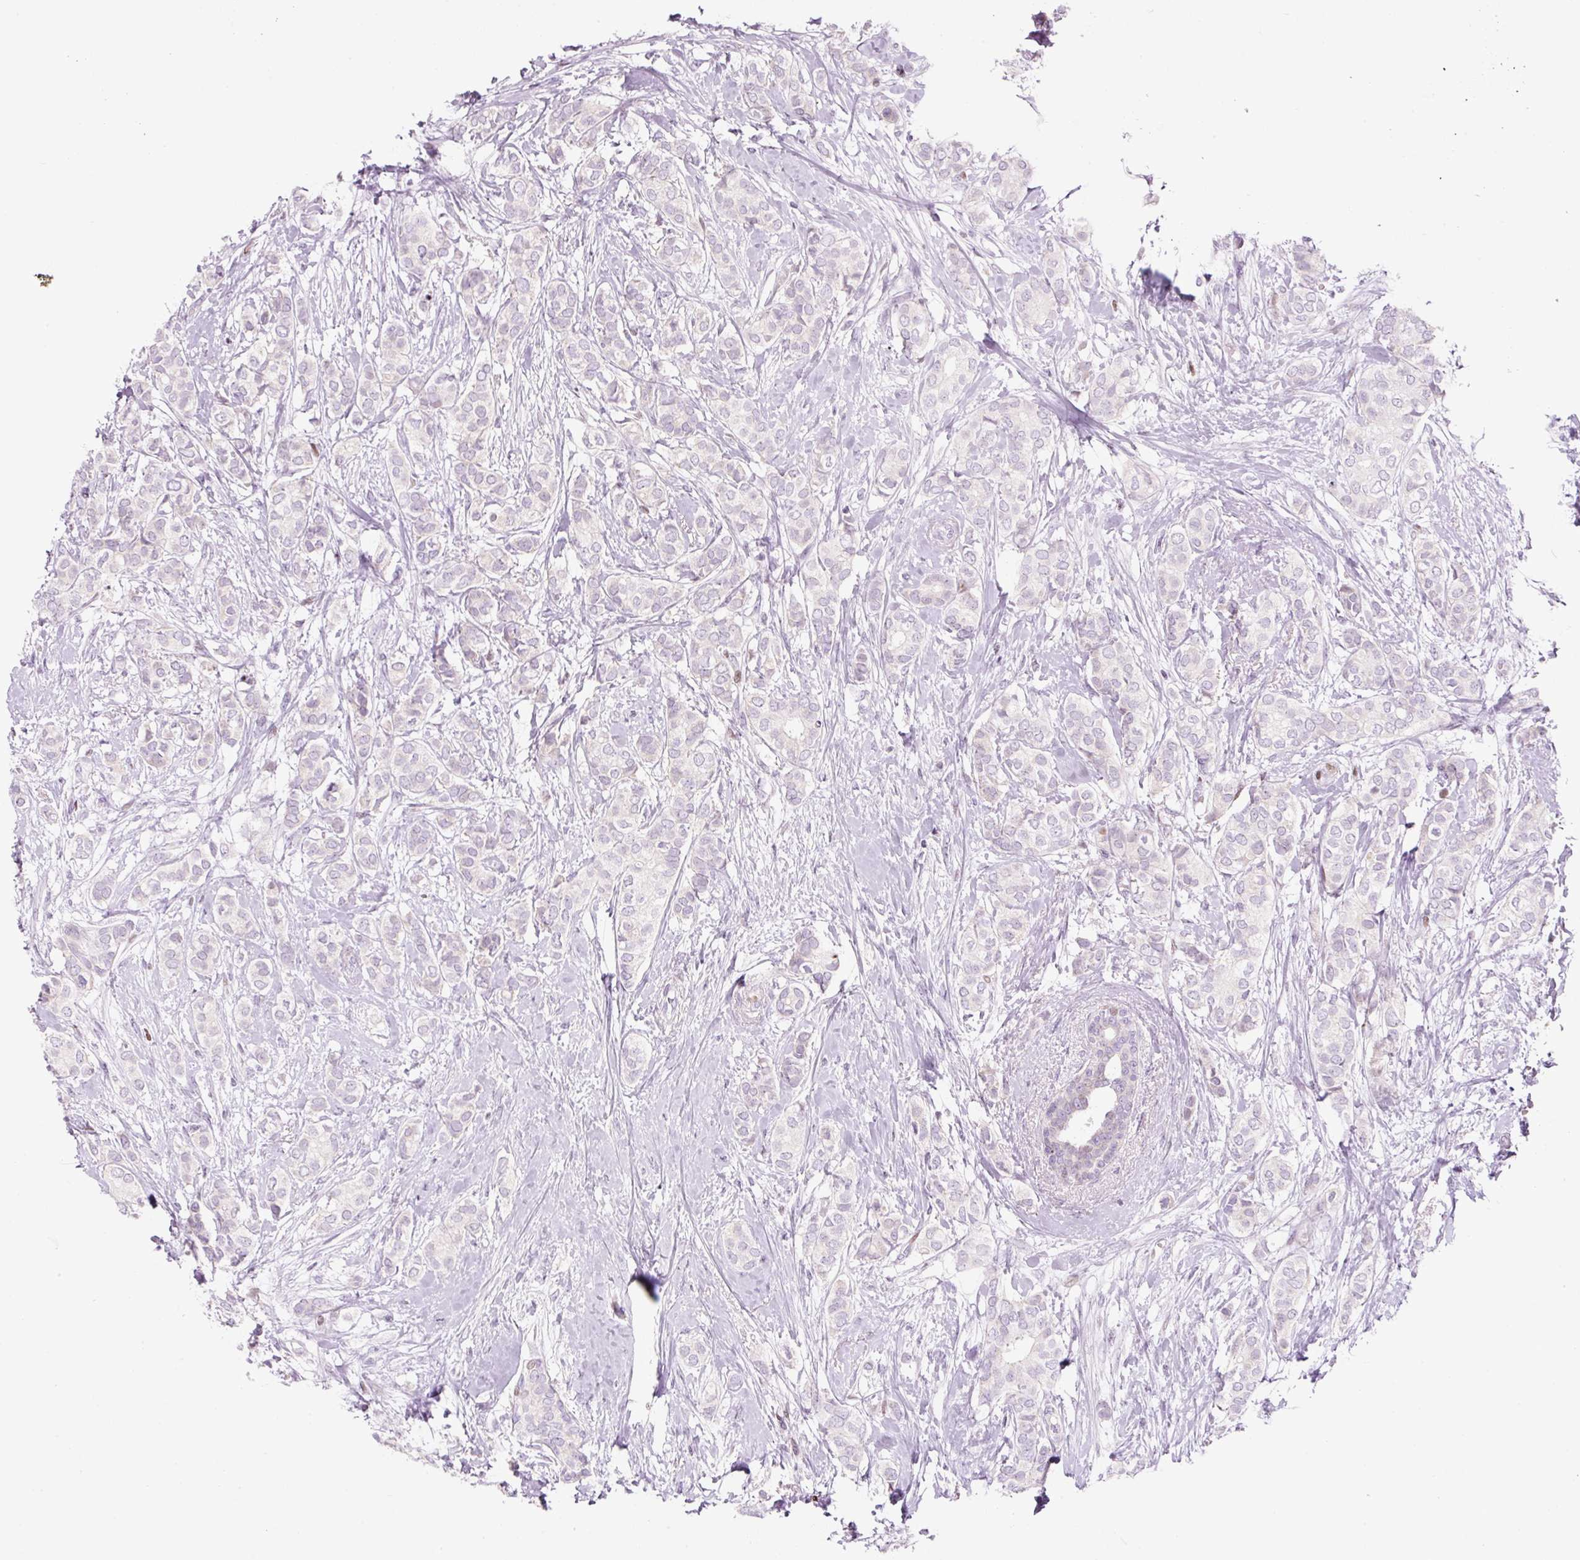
{"staining": {"intensity": "negative", "quantity": "none", "location": "none"}, "tissue": "breast cancer", "cell_type": "Tumor cells", "image_type": "cancer", "snomed": [{"axis": "morphology", "description": "Duct carcinoma"}, {"axis": "topography", "description": "Breast"}], "caption": "Intraductal carcinoma (breast) was stained to show a protein in brown. There is no significant positivity in tumor cells.", "gene": "TMEM177", "patient": {"sex": "female", "age": 73}}